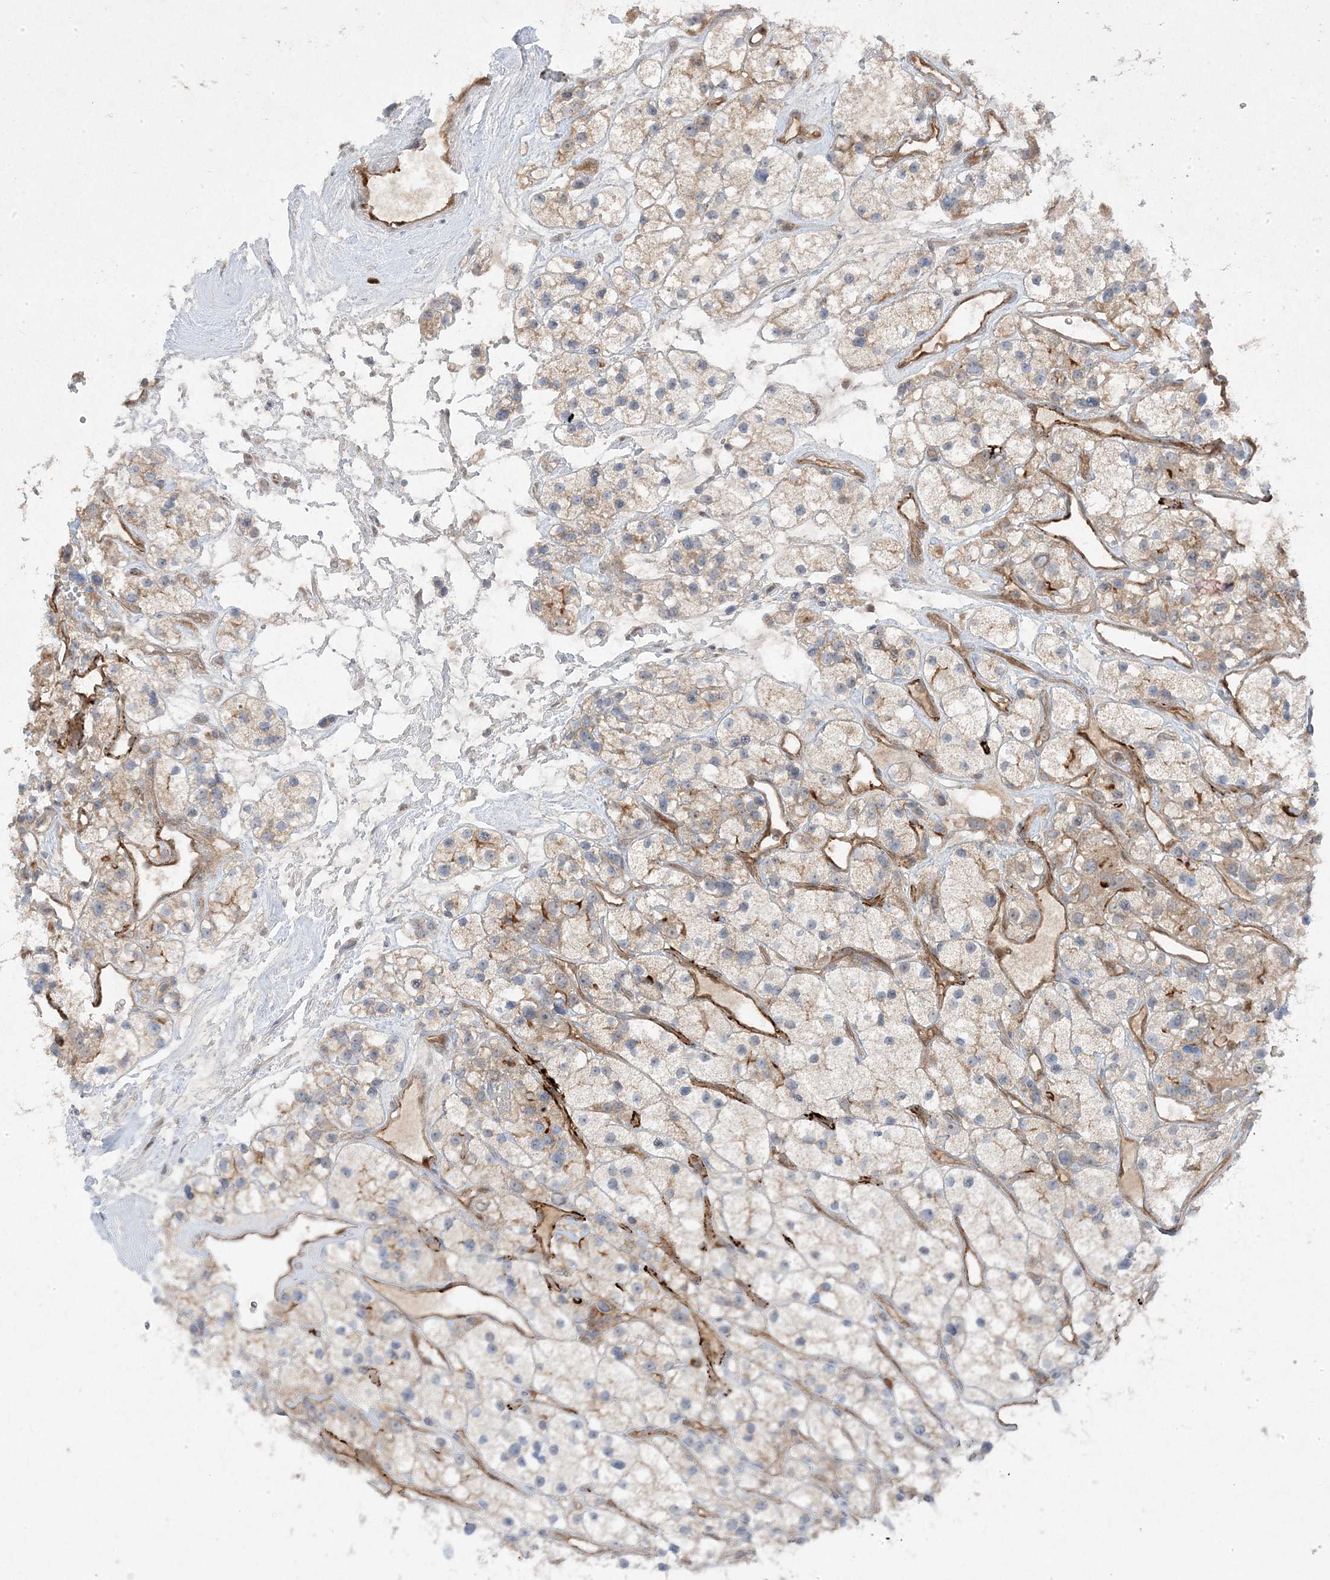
{"staining": {"intensity": "weak", "quantity": "25%-75%", "location": "cytoplasmic/membranous"}, "tissue": "renal cancer", "cell_type": "Tumor cells", "image_type": "cancer", "snomed": [{"axis": "morphology", "description": "Adenocarcinoma, NOS"}, {"axis": "topography", "description": "Kidney"}], "caption": "Weak cytoplasmic/membranous staining is appreciated in about 25%-75% of tumor cells in renal cancer.", "gene": "PLEKHM2", "patient": {"sex": "female", "age": 57}}